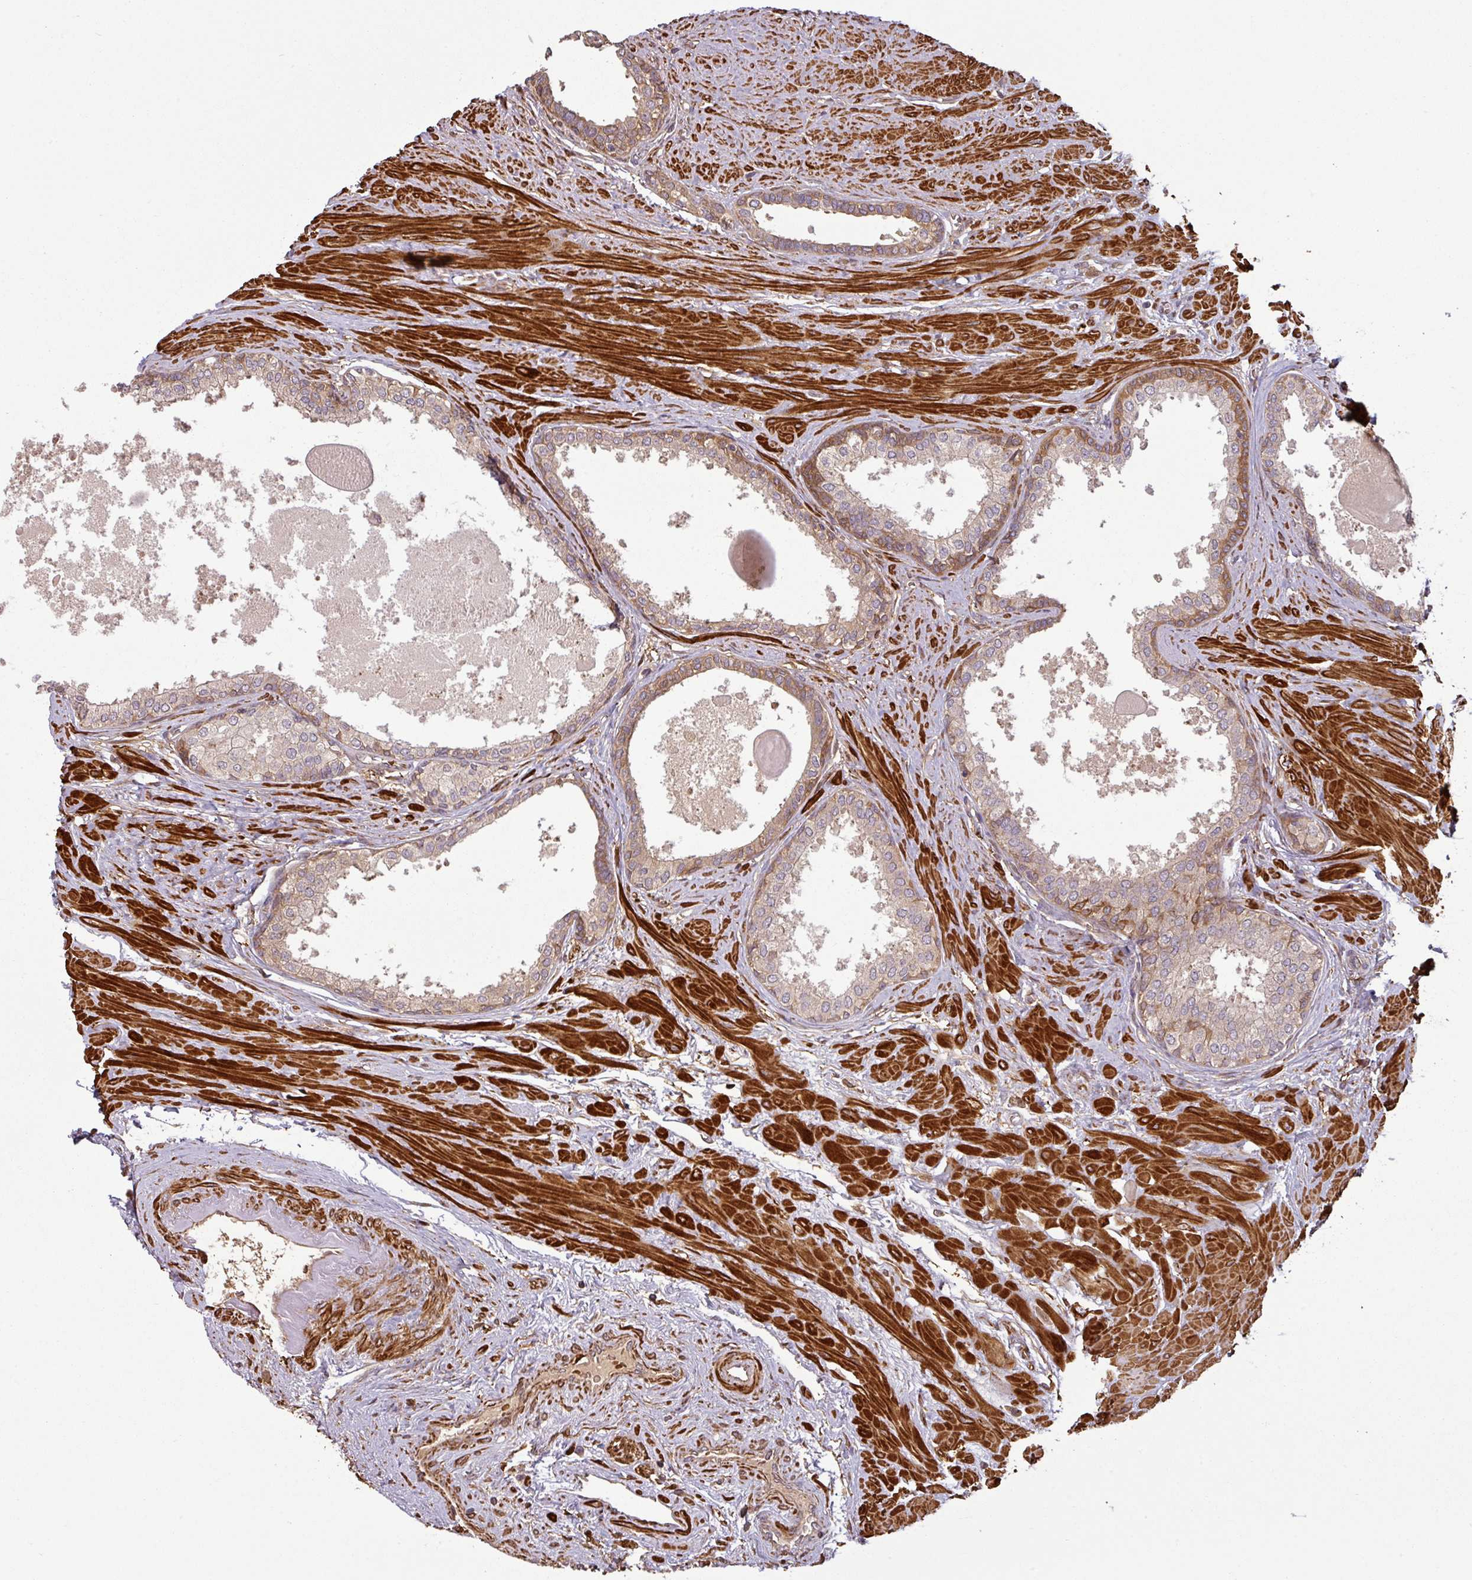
{"staining": {"intensity": "moderate", "quantity": "25%-75%", "location": "cytoplasmic/membranous"}, "tissue": "prostate", "cell_type": "Glandular cells", "image_type": "normal", "snomed": [{"axis": "morphology", "description": "Normal tissue, NOS"}, {"axis": "topography", "description": "Prostate"}], "caption": "Prostate stained with IHC reveals moderate cytoplasmic/membranous staining in about 25%-75% of glandular cells. The staining is performed using DAB (3,3'-diaminobenzidine) brown chromogen to label protein expression. The nuclei are counter-stained blue using hematoxylin.", "gene": "MAP3K6", "patient": {"sex": "male", "age": 57}}